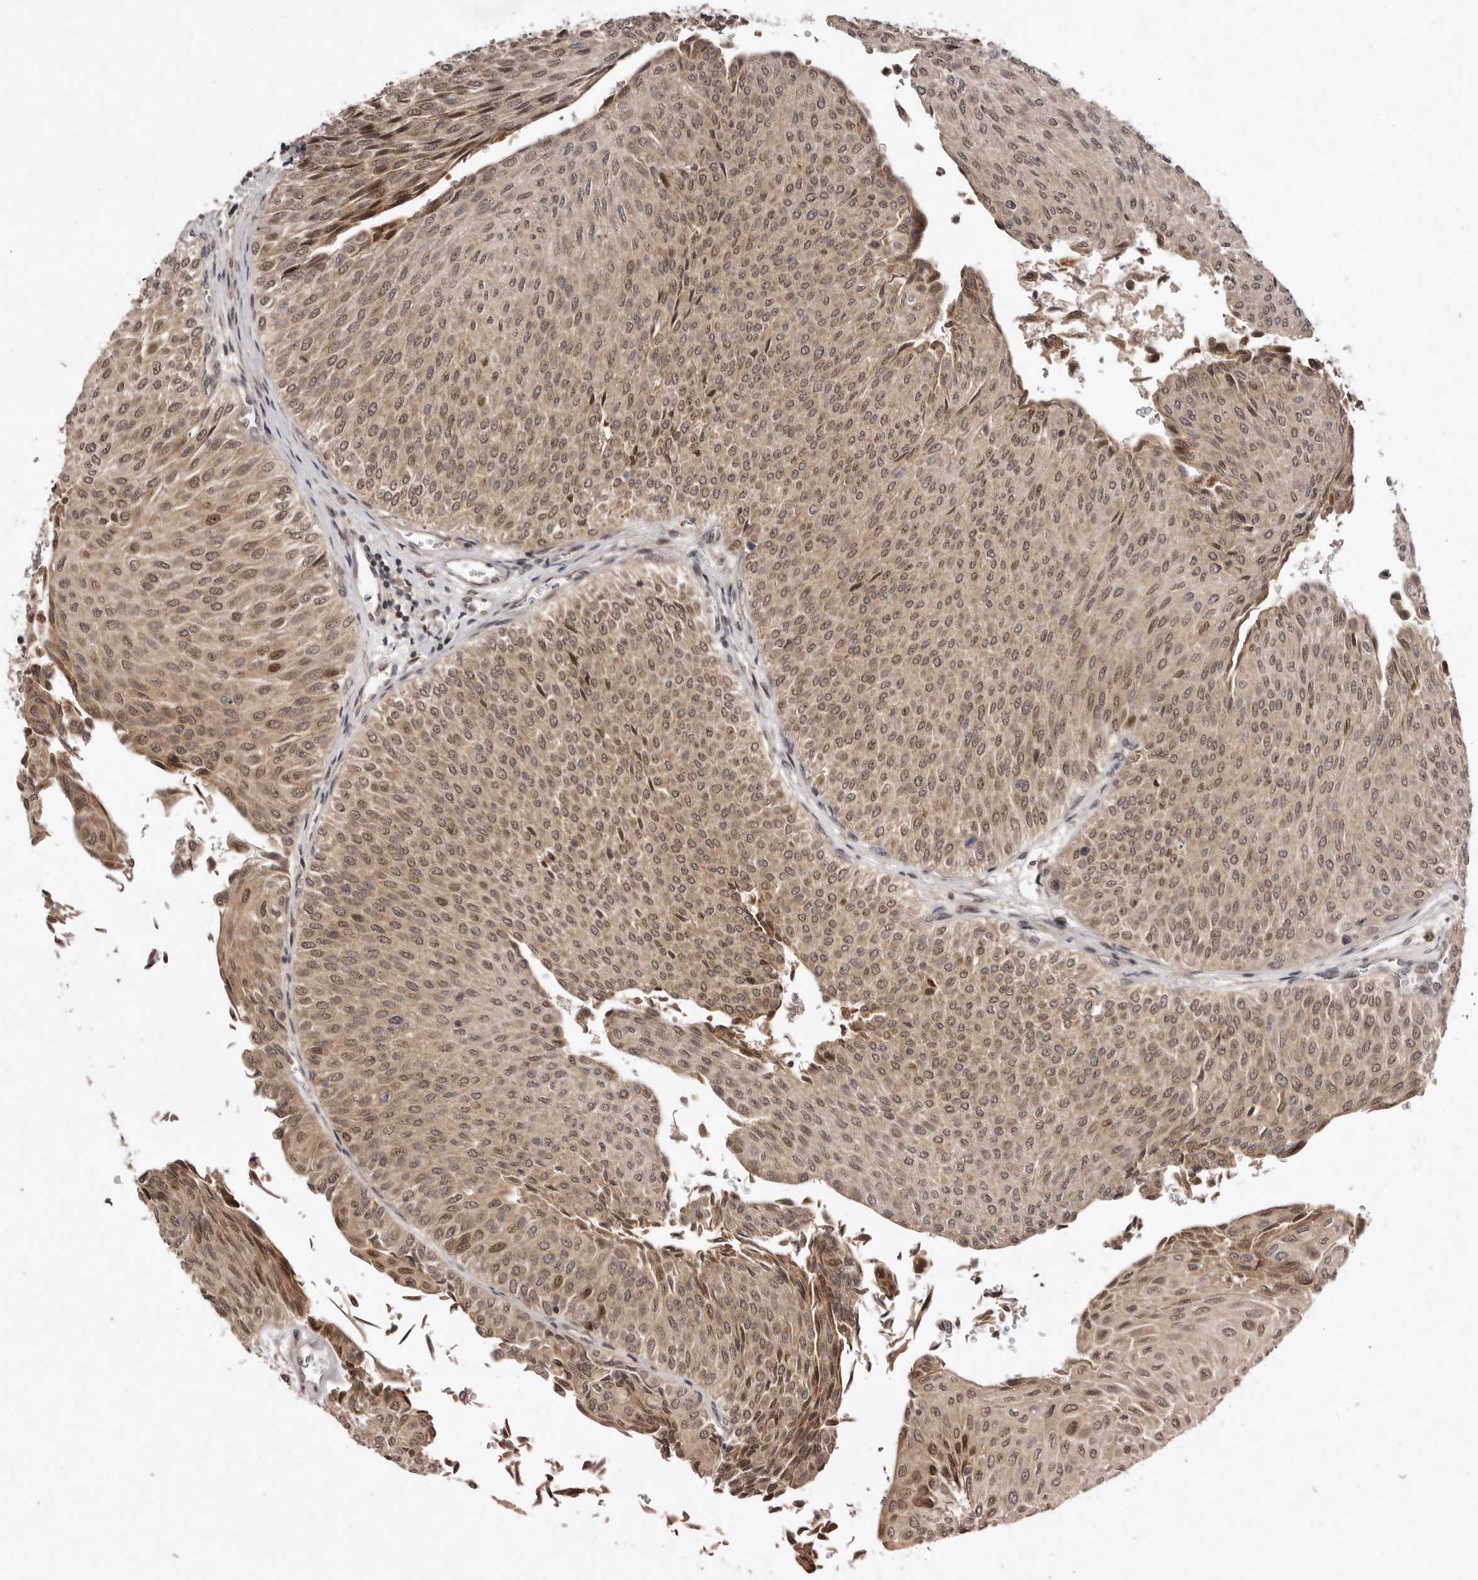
{"staining": {"intensity": "moderate", "quantity": ">75%", "location": "cytoplasmic/membranous,nuclear"}, "tissue": "urothelial cancer", "cell_type": "Tumor cells", "image_type": "cancer", "snomed": [{"axis": "morphology", "description": "Urothelial carcinoma, Low grade"}, {"axis": "topography", "description": "Urinary bladder"}], "caption": "Low-grade urothelial carcinoma stained with a protein marker shows moderate staining in tumor cells.", "gene": "ABL1", "patient": {"sex": "male", "age": 78}}